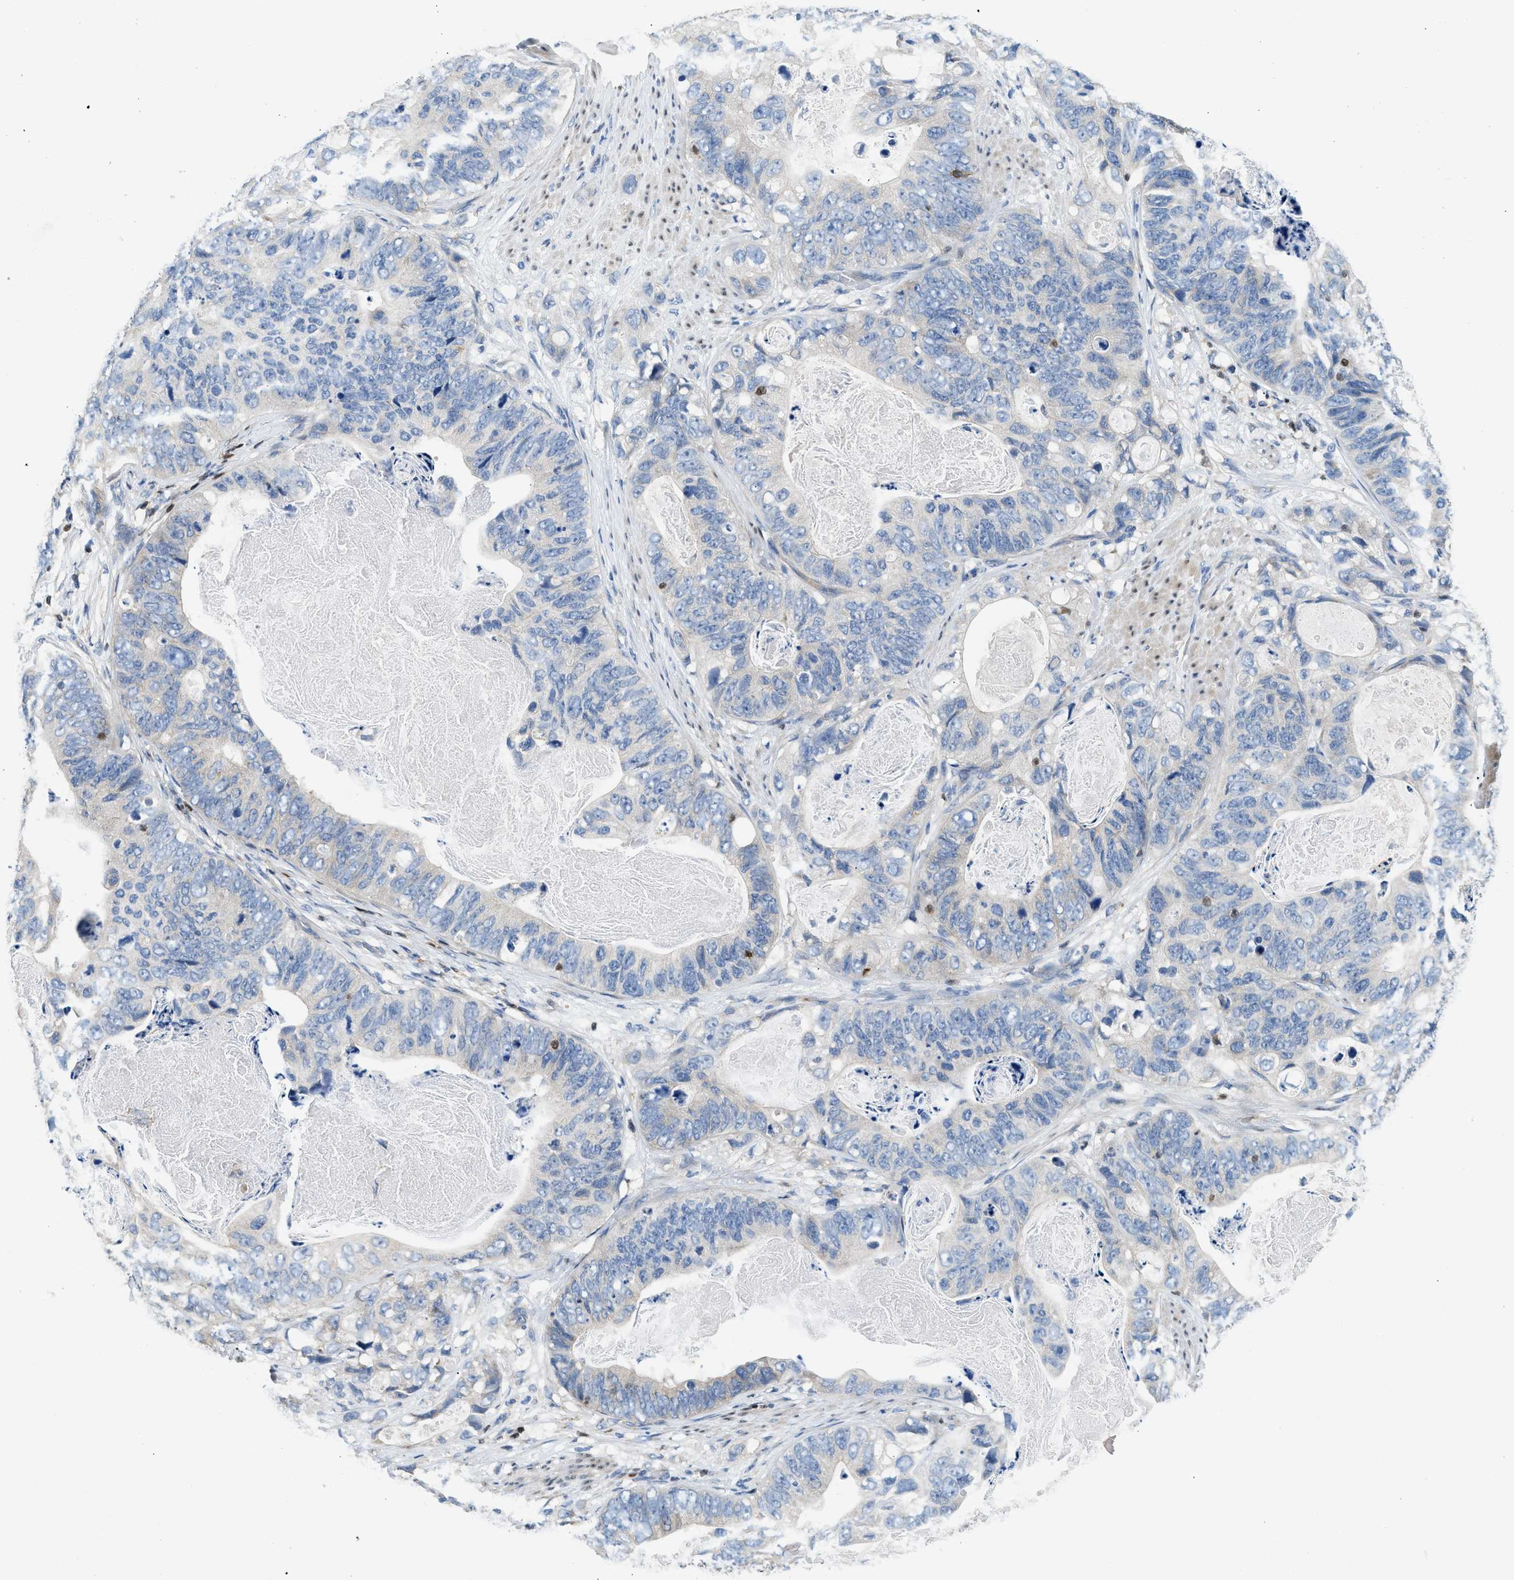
{"staining": {"intensity": "negative", "quantity": "none", "location": "none"}, "tissue": "stomach cancer", "cell_type": "Tumor cells", "image_type": "cancer", "snomed": [{"axis": "morphology", "description": "Adenocarcinoma, NOS"}, {"axis": "topography", "description": "Stomach"}], "caption": "High magnification brightfield microscopy of stomach cancer (adenocarcinoma) stained with DAB (brown) and counterstained with hematoxylin (blue): tumor cells show no significant positivity. (DAB immunohistochemistry (IHC), high magnification).", "gene": "TOX", "patient": {"sex": "female", "age": 89}}